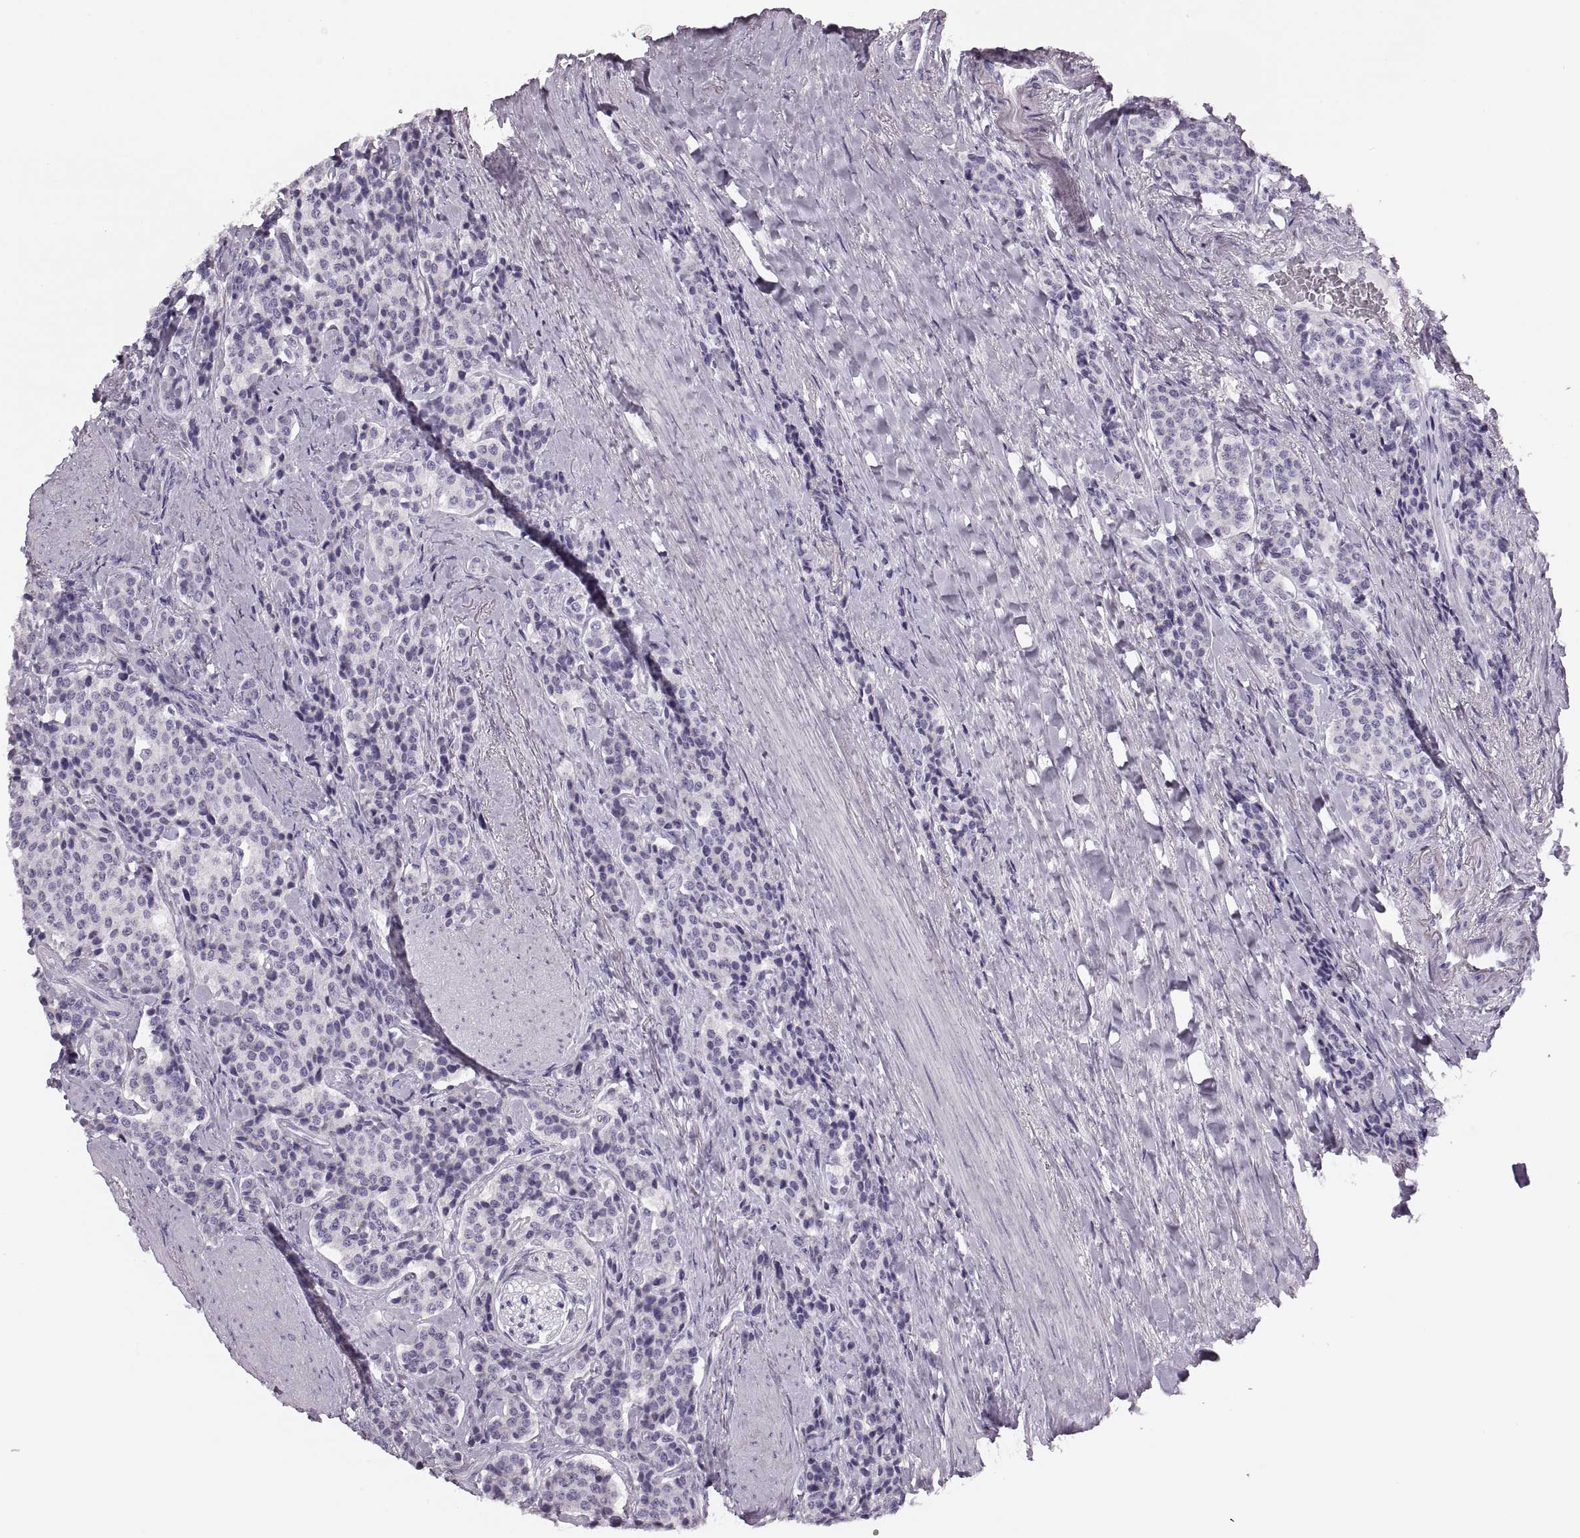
{"staining": {"intensity": "negative", "quantity": "none", "location": "none"}, "tissue": "carcinoid", "cell_type": "Tumor cells", "image_type": "cancer", "snomed": [{"axis": "morphology", "description": "Carcinoid, malignant, NOS"}, {"axis": "topography", "description": "Small intestine"}], "caption": "Image shows no significant protein staining in tumor cells of carcinoid (malignant).", "gene": "MILR1", "patient": {"sex": "female", "age": 58}}